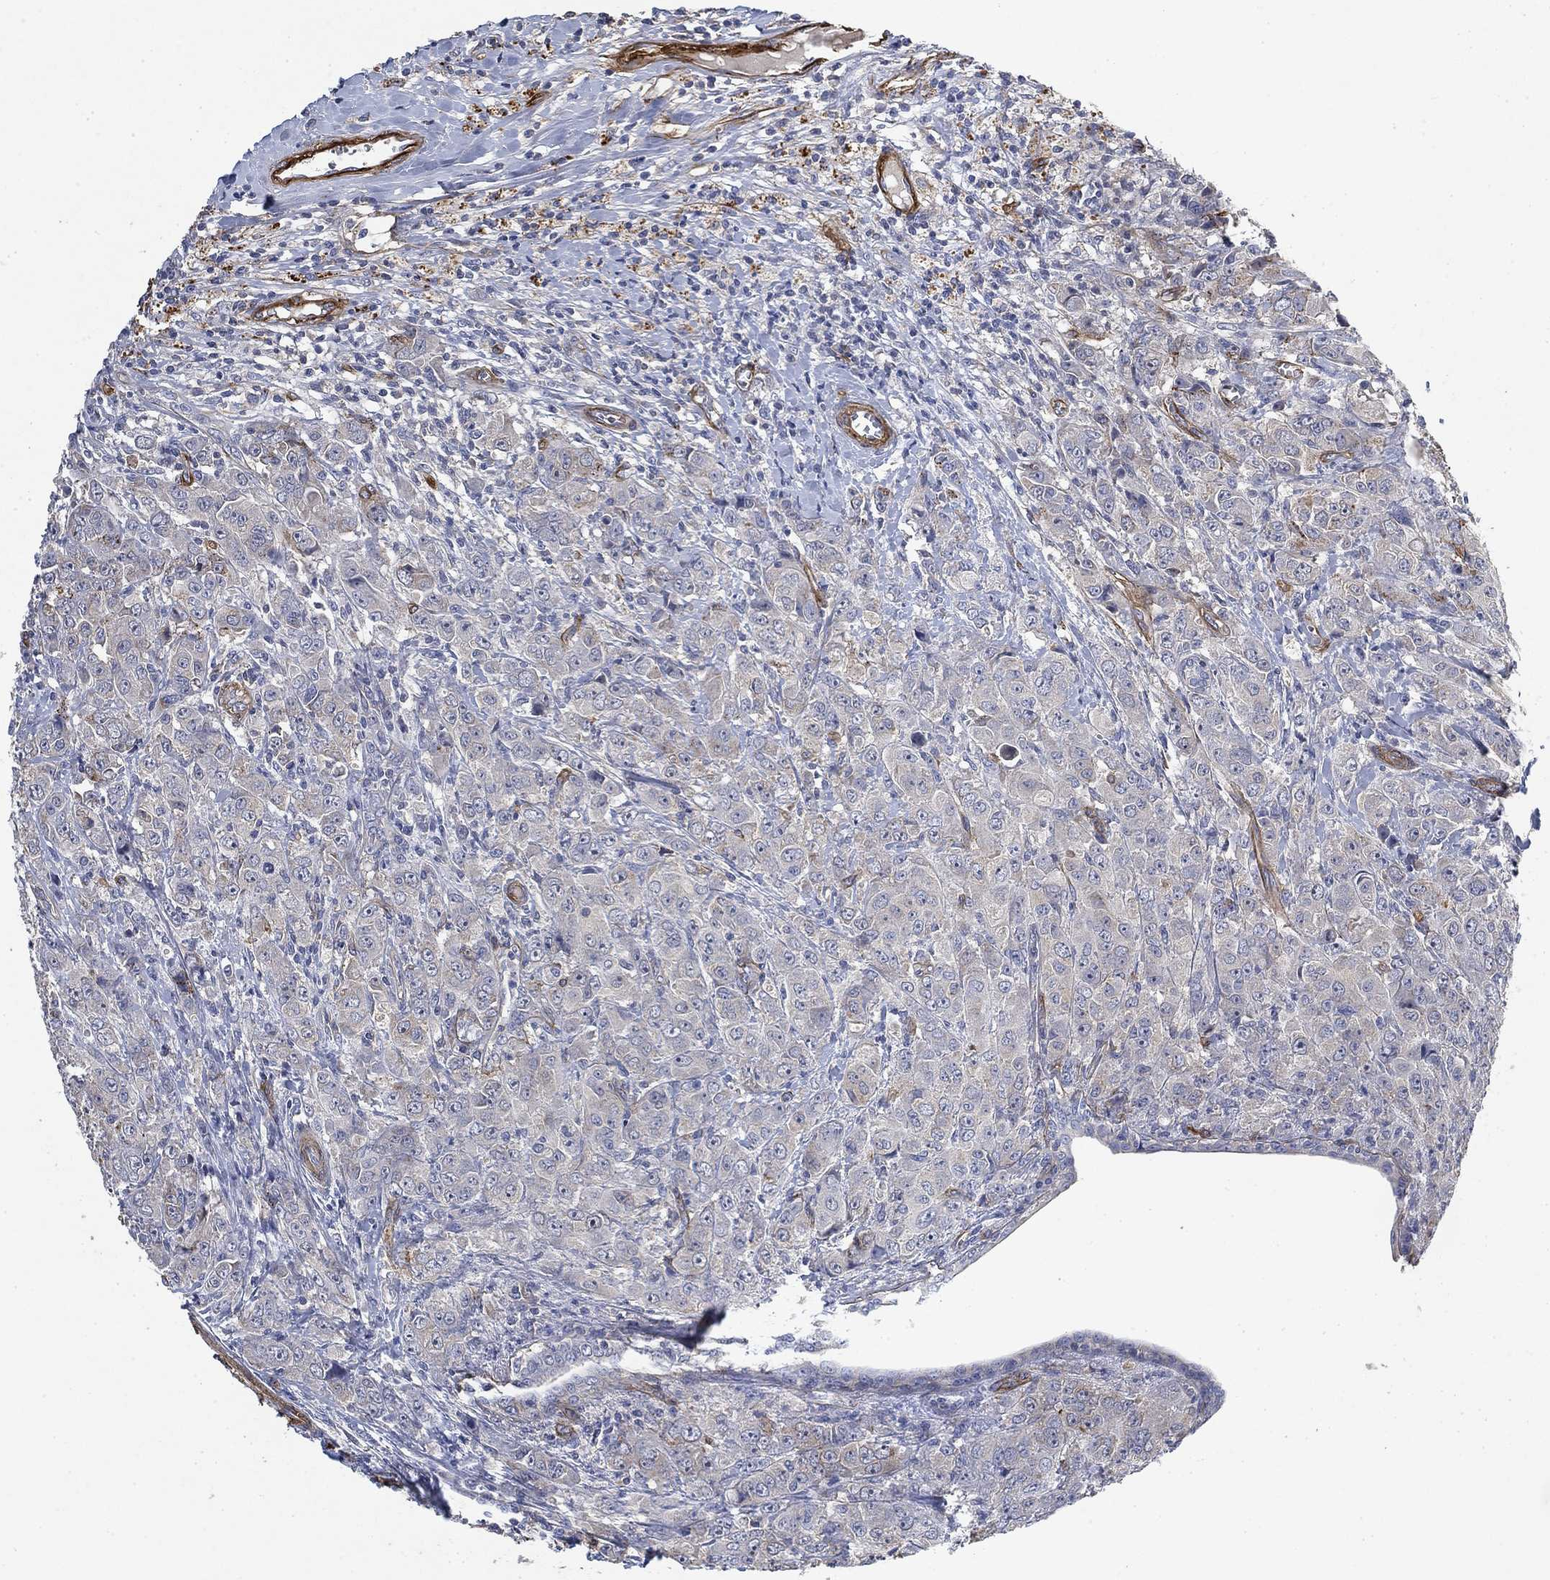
{"staining": {"intensity": "negative", "quantity": "none", "location": "none"}, "tissue": "breast cancer", "cell_type": "Tumor cells", "image_type": "cancer", "snomed": [{"axis": "morphology", "description": "Duct carcinoma"}, {"axis": "topography", "description": "Breast"}], "caption": "IHC image of neoplastic tissue: human infiltrating ductal carcinoma (breast) stained with DAB (3,3'-diaminobenzidine) displays no significant protein staining in tumor cells. Nuclei are stained in blue.", "gene": "COL4A2", "patient": {"sex": "female", "age": 43}}